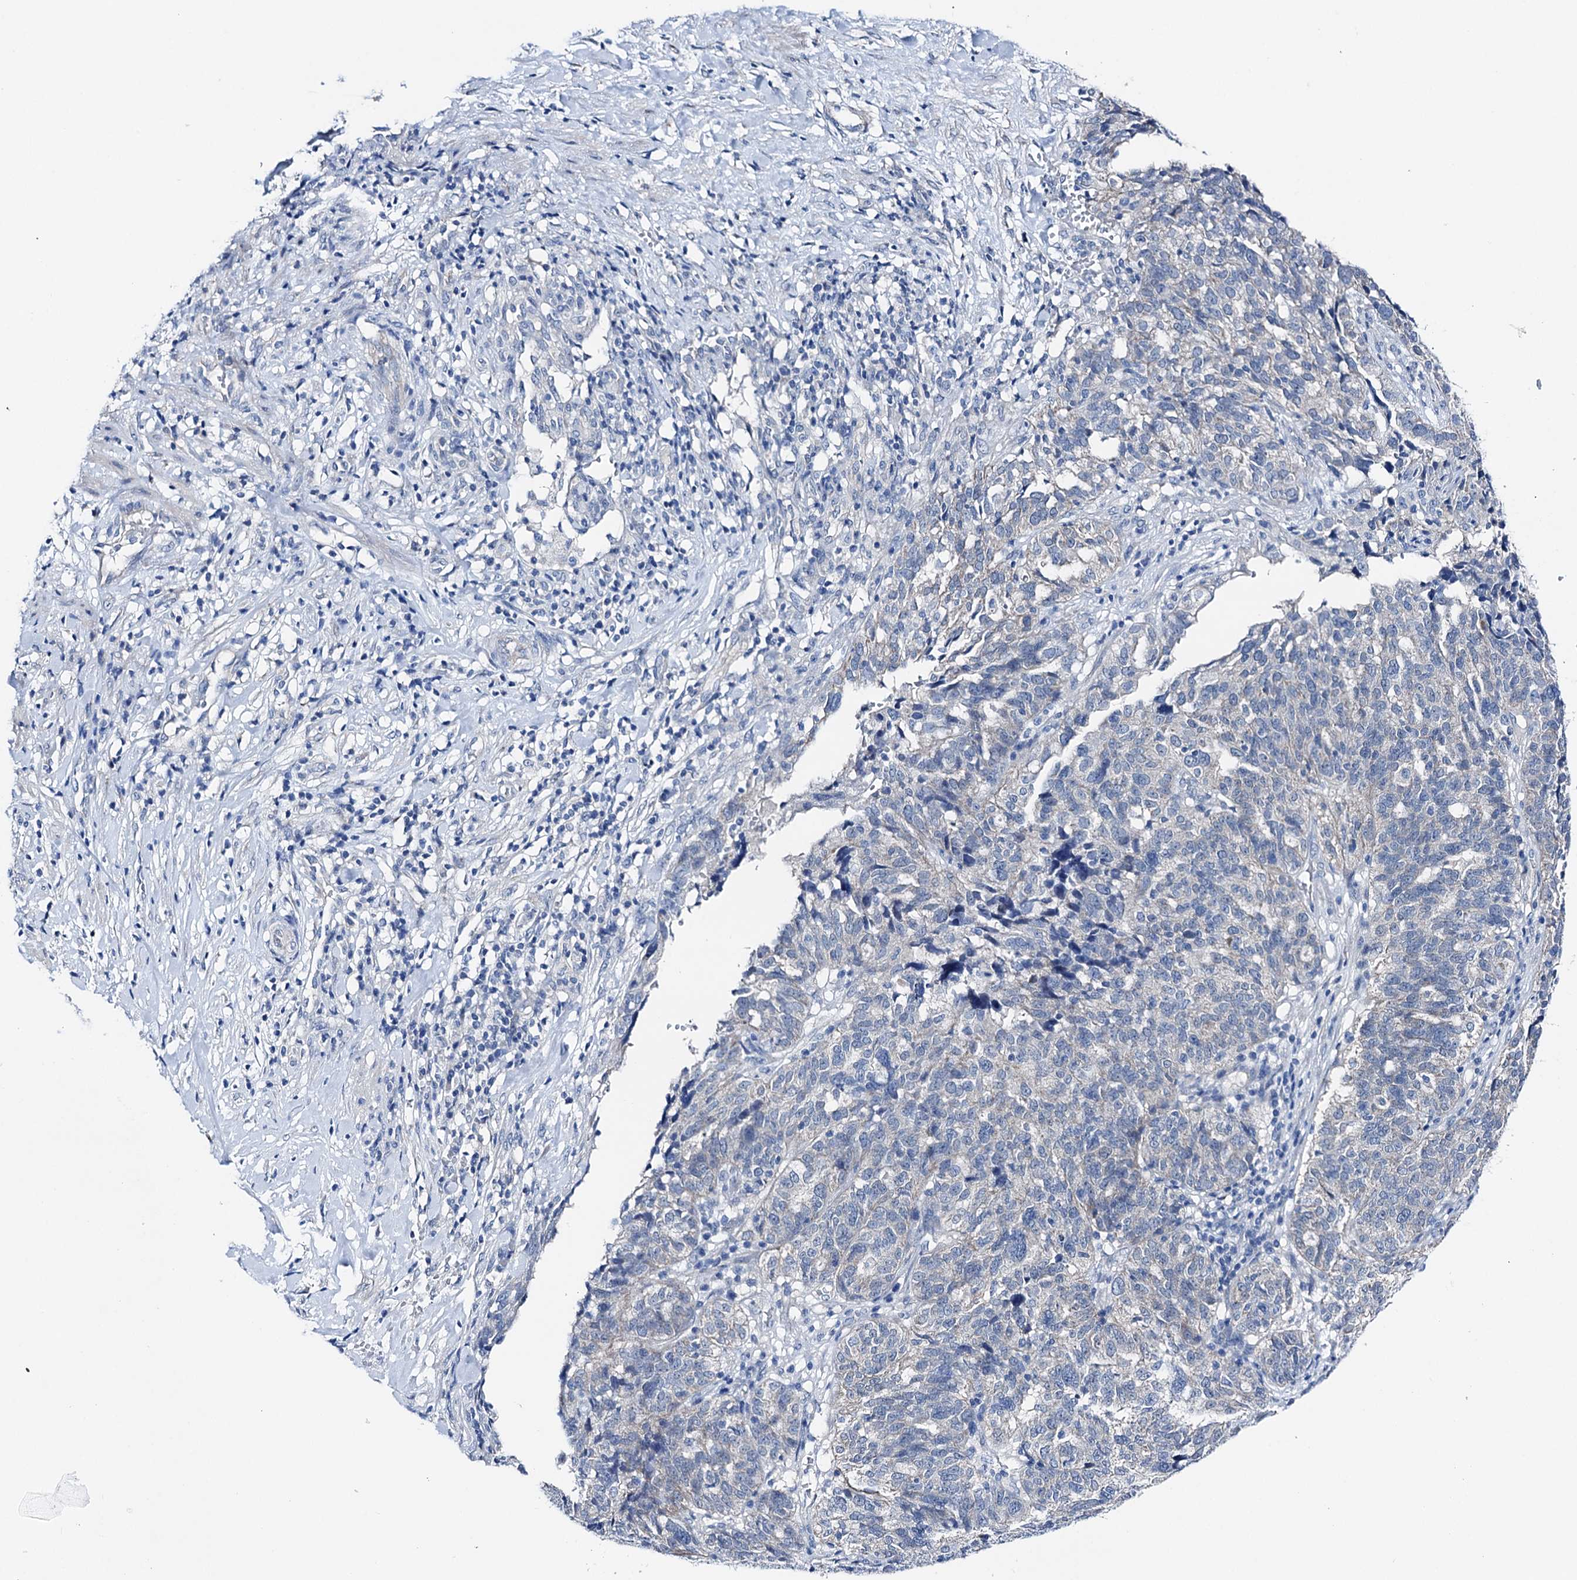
{"staining": {"intensity": "negative", "quantity": "none", "location": "none"}, "tissue": "ovarian cancer", "cell_type": "Tumor cells", "image_type": "cancer", "snomed": [{"axis": "morphology", "description": "Cystadenocarcinoma, serous, NOS"}, {"axis": "topography", "description": "Ovary"}], "caption": "There is no significant staining in tumor cells of ovarian serous cystadenocarcinoma.", "gene": "SHROOM1", "patient": {"sex": "female", "age": 59}}